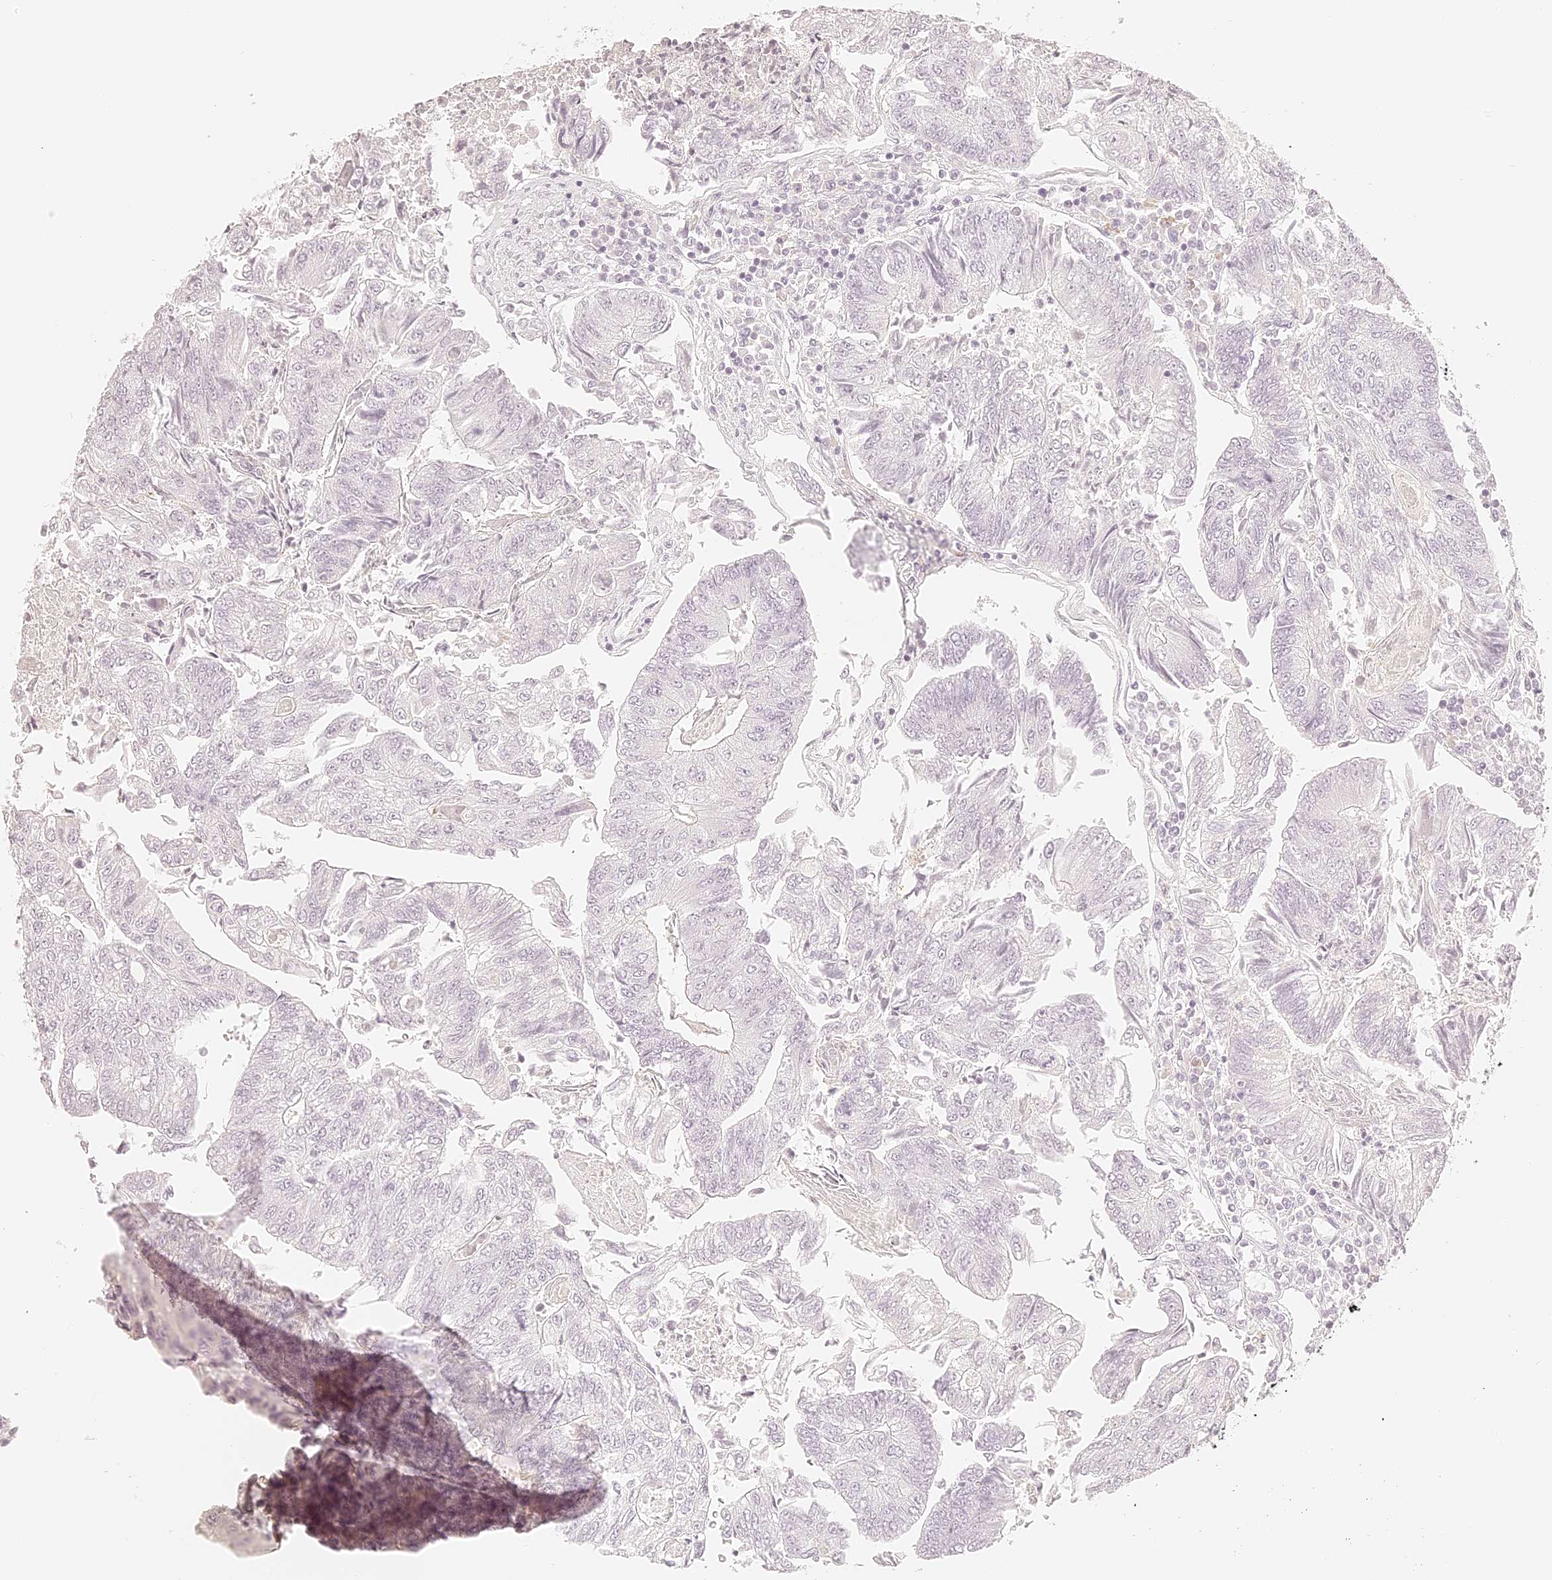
{"staining": {"intensity": "negative", "quantity": "none", "location": "none"}, "tissue": "colorectal cancer", "cell_type": "Tumor cells", "image_type": "cancer", "snomed": [{"axis": "morphology", "description": "Adenocarcinoma, NOS"}, {"axis": "topography", "description": "Colon"}], "caption": "The micrograph displays no significant positivity in tumor cells of colorectal cancer (adenocarcinoma). The staining is performed using DAB (3,3'-diaminobenzidine) brown chromogen with nuclei counter-stained in using hematoxylin.", "gene": "TRIM45", "patient": {"sex": "female", "age": 67}}